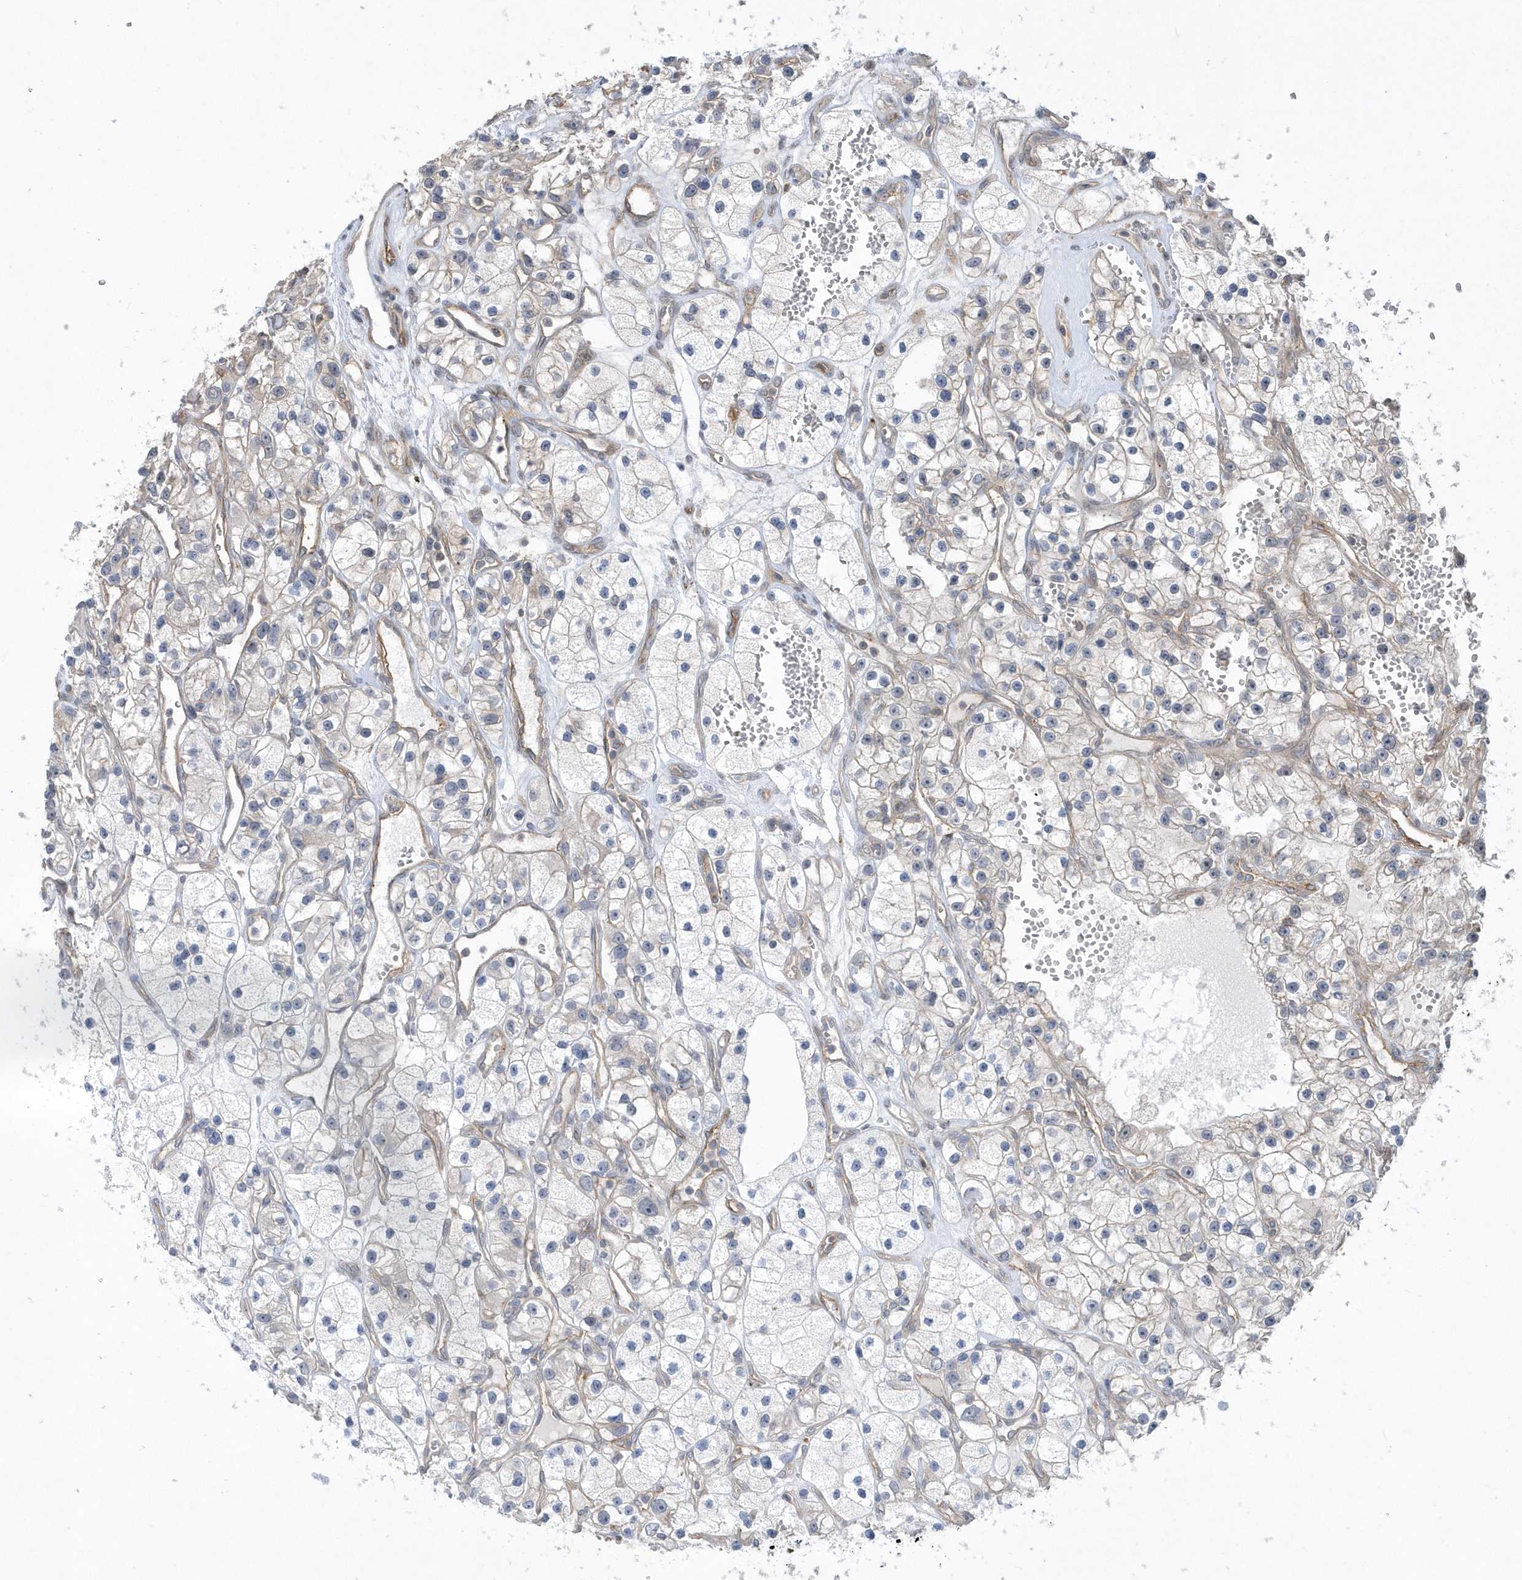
{"staining": {"intensity": "negative", "quantity": "none", "location": "none"}, "tissue": "renal cancer", "cell_type": "Tumor cells", "image_type": "cancer", "snomed": [{"axis": "morphology", "description": "Adenocarcinoma, NOS"}, {"axis": "topography", "description": "Kidney"}], "caption": "Image shows no protein staining in tumor cells of renal cancer (adenocarcinoma) tissue.", "gene": "CRIP3", "patient": {"sex": "female", "age": 57}}